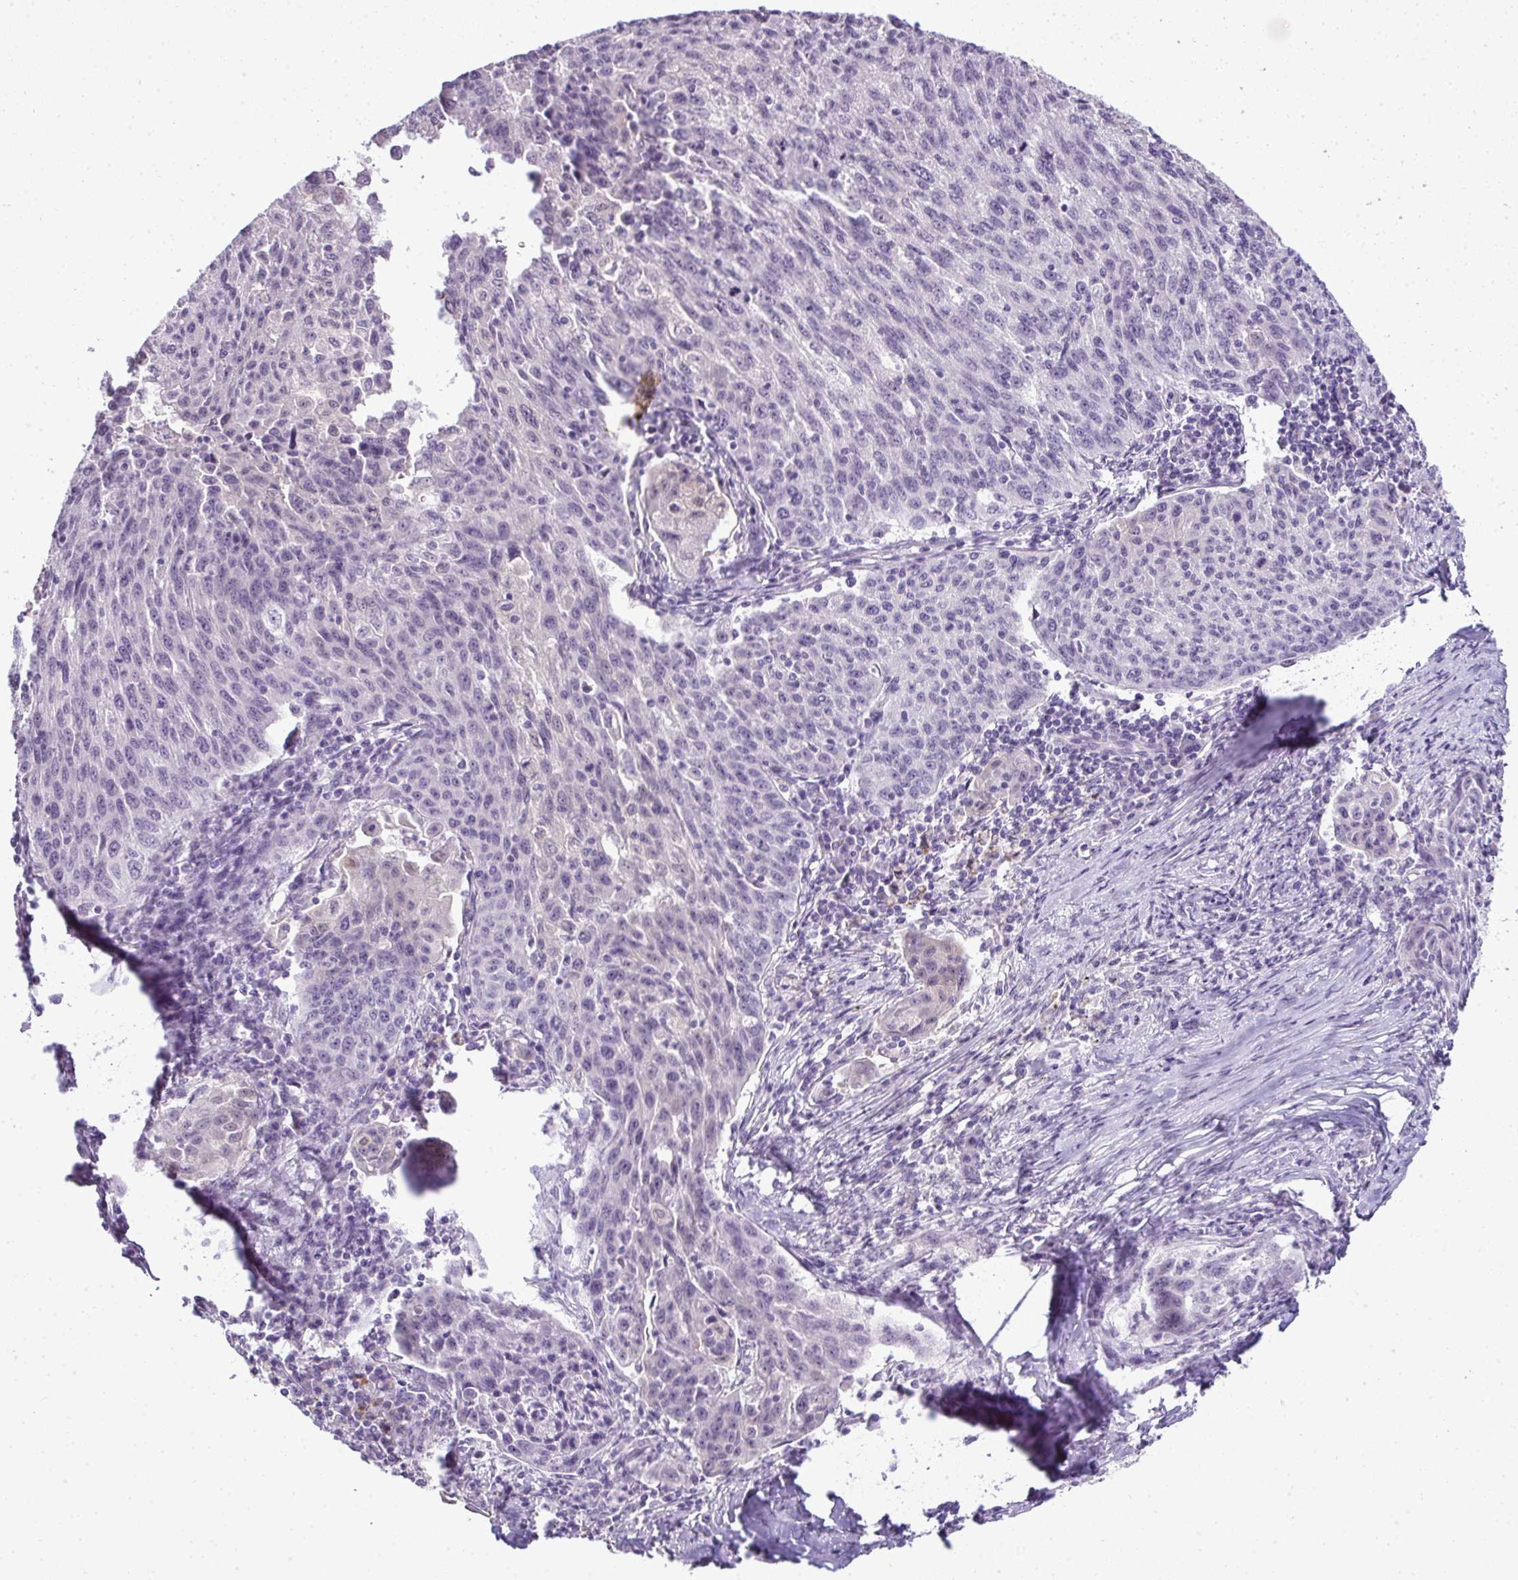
{"staining": {"intensity": "negative", "quantity": "none", "location": "none"}, "tissue": "lung cancer", "cell_type": "Tumor cells", "image_type": "cancer", "snomed": [{"axis": "morphology", "description": "Squamous cell carcinoma, NOS"}, {"axis": "morphology", "description": "Squamous cell carcinoma, metastatic, NOS"}, {"axis": "topography", "description": "Bronchus"}, {"axis": "topography", "description": "Lung"}], "caption": "Lung cancer was stained to show a protein in brown. There is no significant expression in tumor cells.", "gene": "CMPK1", "patient": {"sex": "male", "age": 62}}